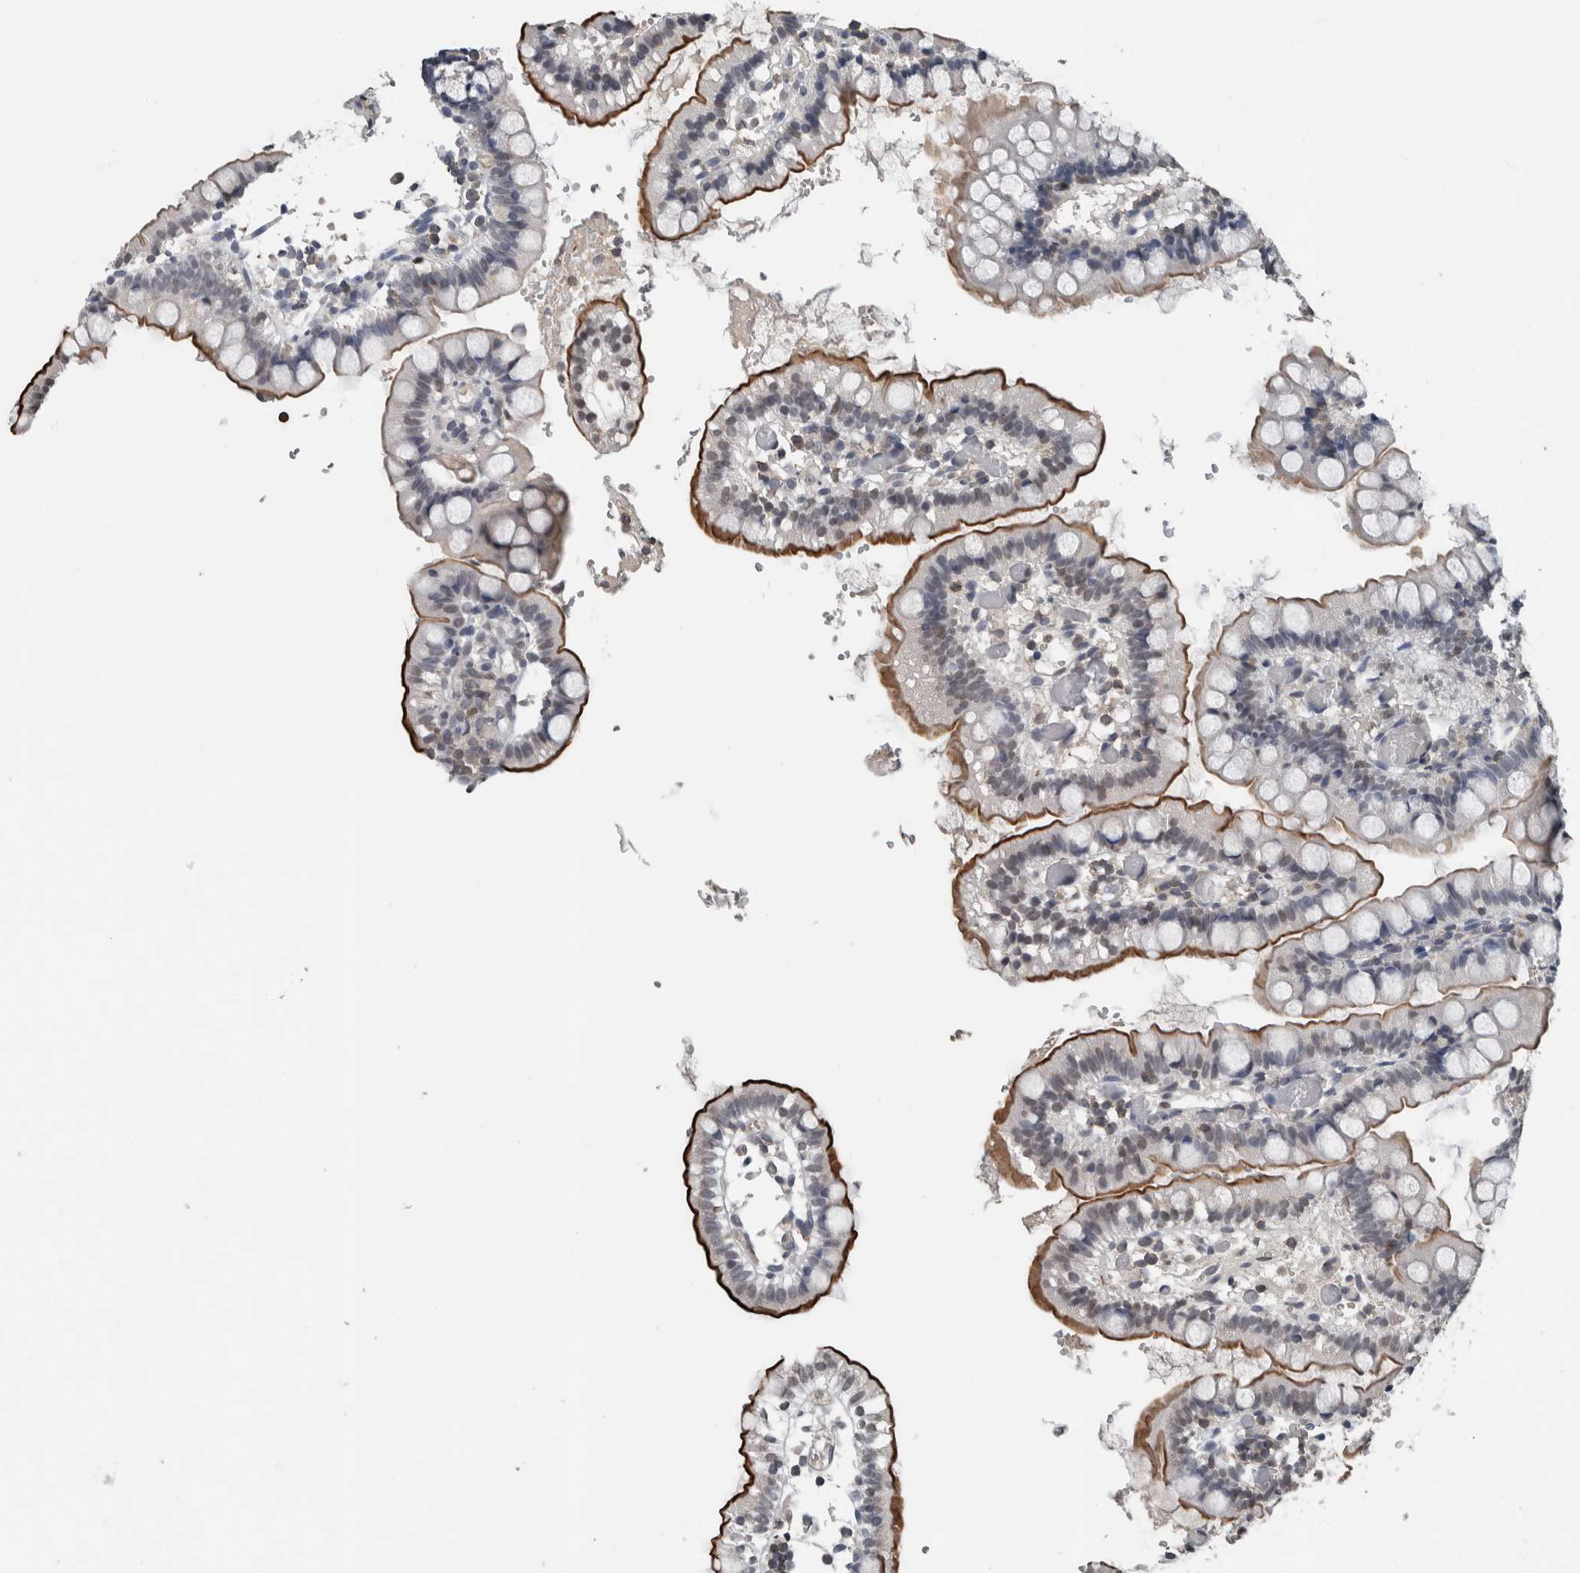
{"staining": {"intensity": "strong", "quantity": "<25%", "location": "cytoplasmic/membranous"}, "tissue": "small intestine", "cell_type": "Glandular cells", "image_type": "normal", "snomed": [{"axis": "morphology", "description": "Normal tissue, NOS"}, {"axis": "morphology", "description": "Developmental malformation"}, {"axis": "topography", "description": "Small intestine"}], "caption": "DAB (3,3'-diaminobenzidine) immunohistochemical staining of normal human small intestine reveals strong cytoplasmic/membranous protein positivity in about <25% of glandular cells. (DAB (3,3'-diaminobenzidine) = brown stain, brightfield microscopy at high magnification).", "gene": "MAFF", "patient": {"sex": "male"}}